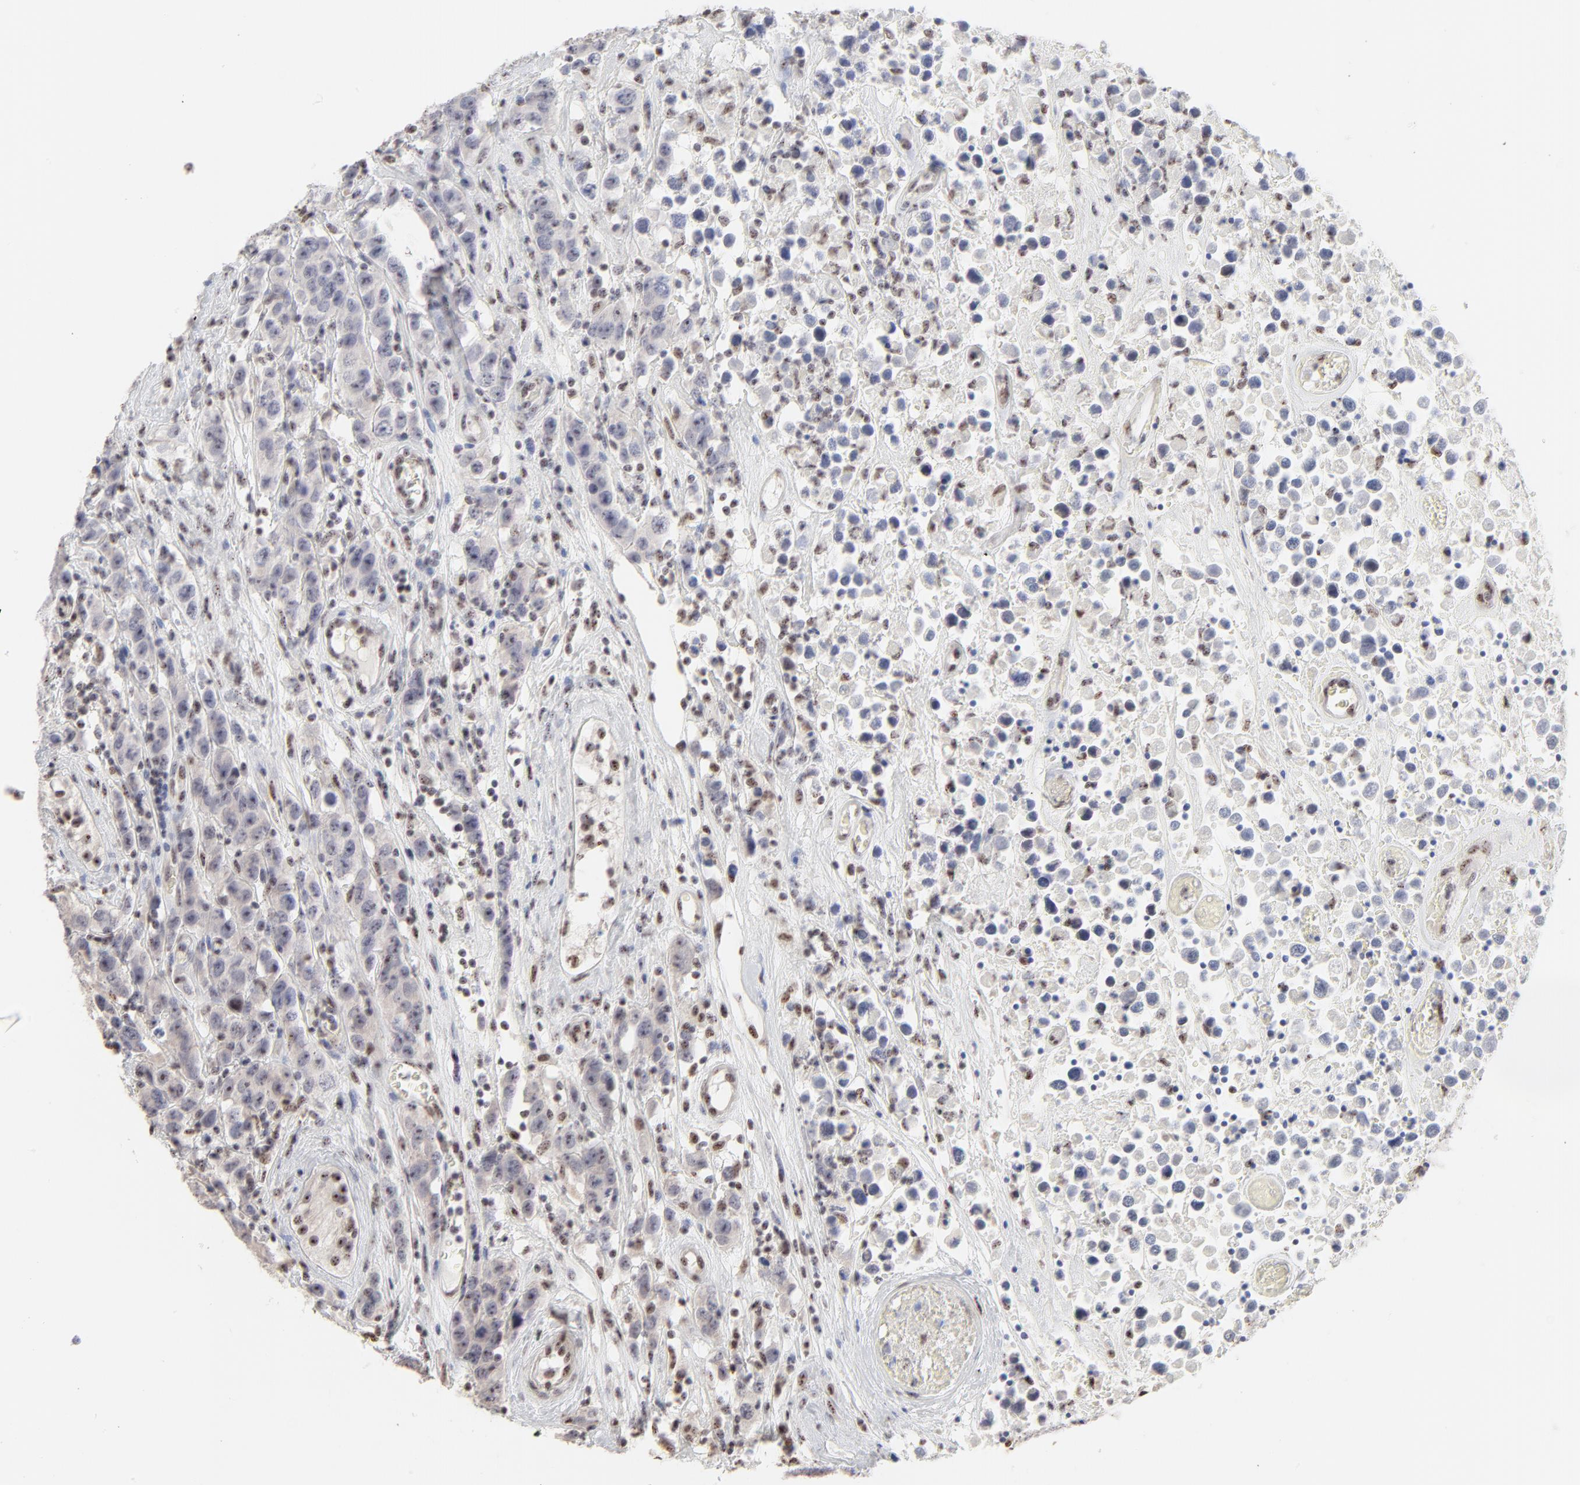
{"staining": {"intensity": "negative", "quantity": "none", "location": "none"}, "tissue": "testis cancer", "cell_type": "Tumor cells", "image_type": "cancer", "snomed": [{"axis": "morphology", "description": "Seminoma, NOS"}, {"axis": "topography", "description": "Testis"}], "caption": "This is a histopathology image of IHC staining of testis cancer (seminoma), which shows no positivity in tumor cells.", "gene": "NFIL3", "patient": {"sex": "male", "age": 52}}